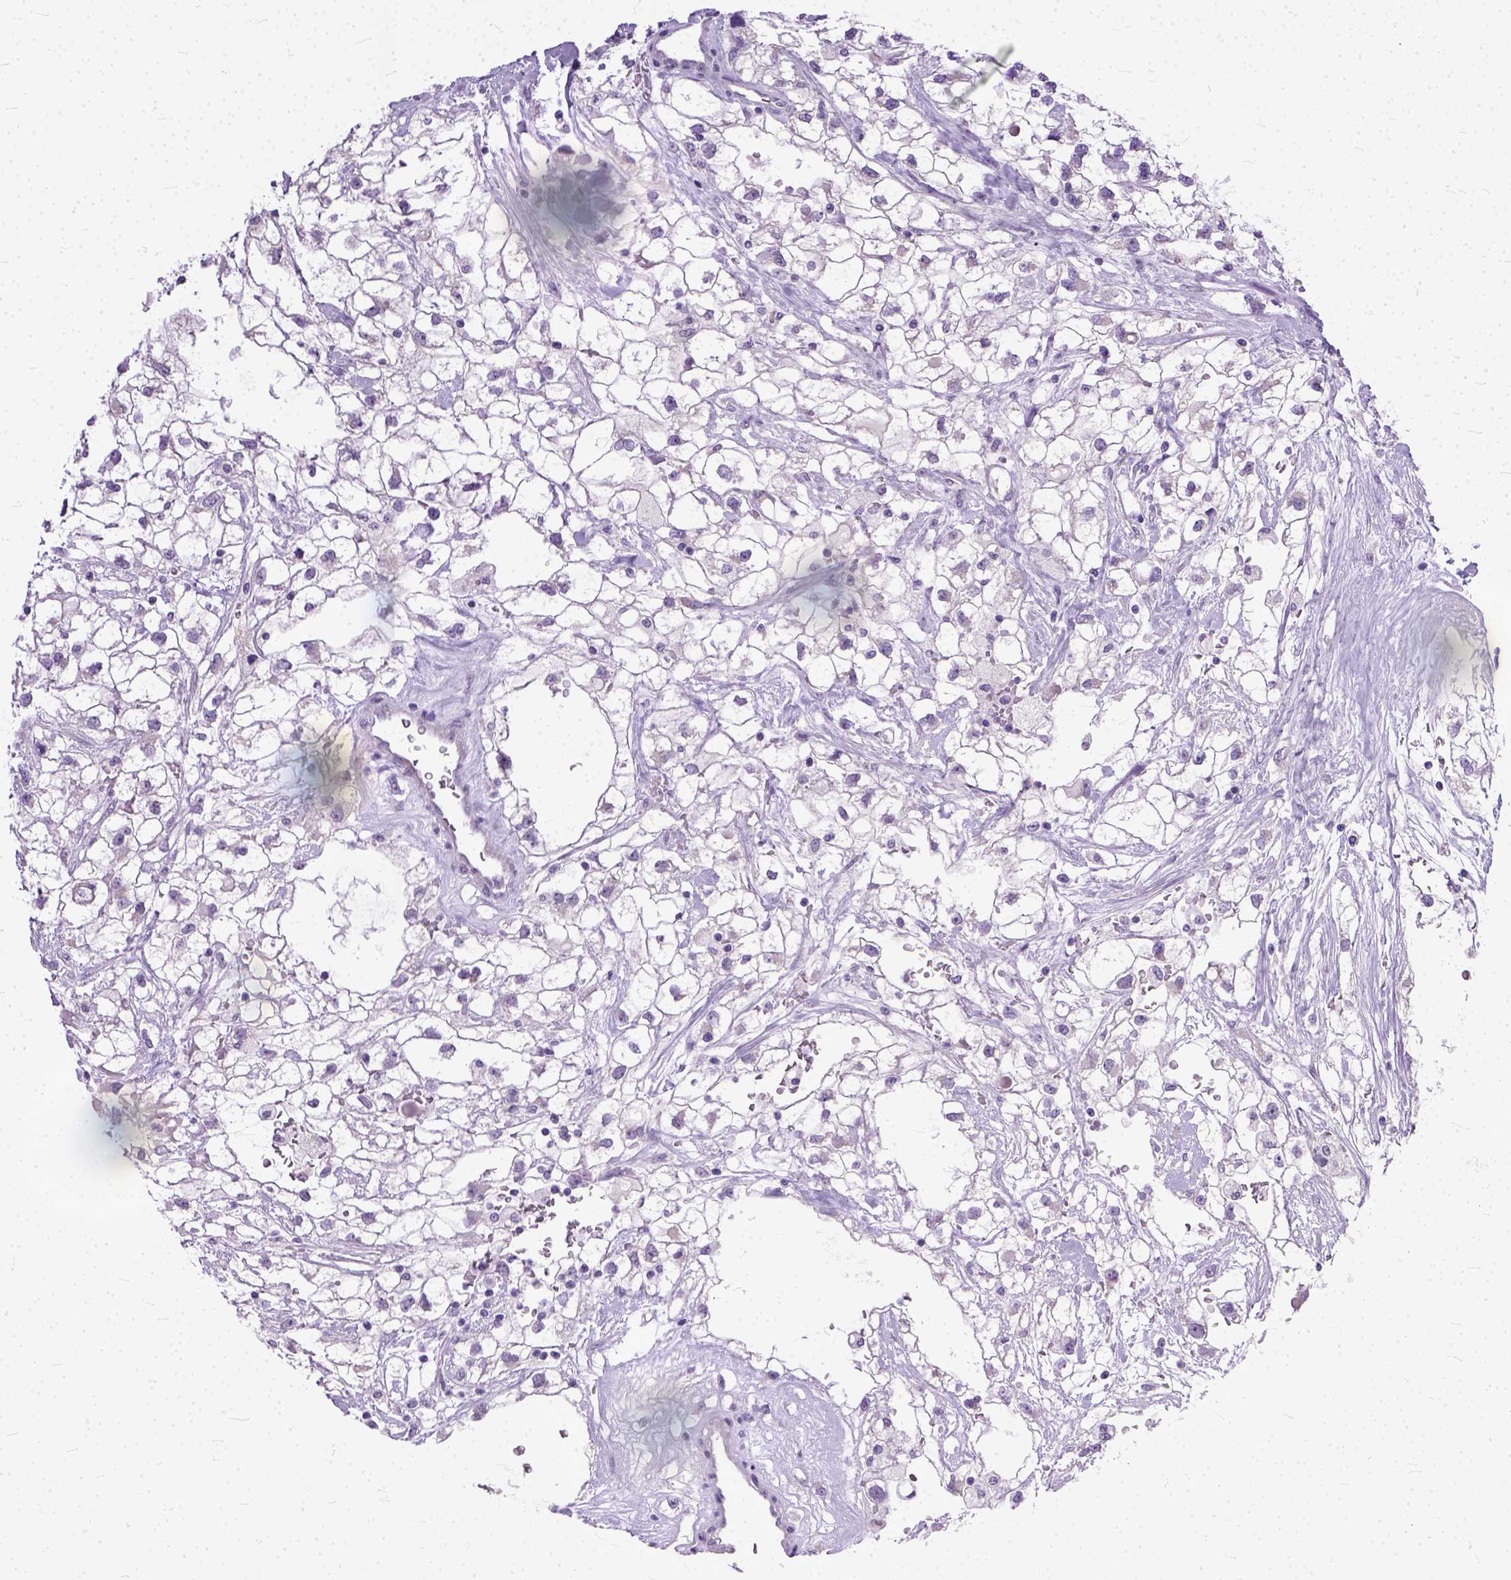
{"staining": {"intensity": "negative", "quantity": "none", "location": "none"}, "tissue": "renal cancer", "cell_type": "Tumor cells", "image_type": "cancer", "snomed": [{"axis": "morphology", "description": "Adenocarcinoma, NOS"}, {"axis": "topography", "description": "Kidney"}], "caption": "Immunohistochemistry (IHC) histopathology image of renal adenocarcinoma stained for a protein (brown), which exhibits no positivity in tumor cells.", "gene": "TCEAL7", "patient": {"sex": "male", "age": 59}}